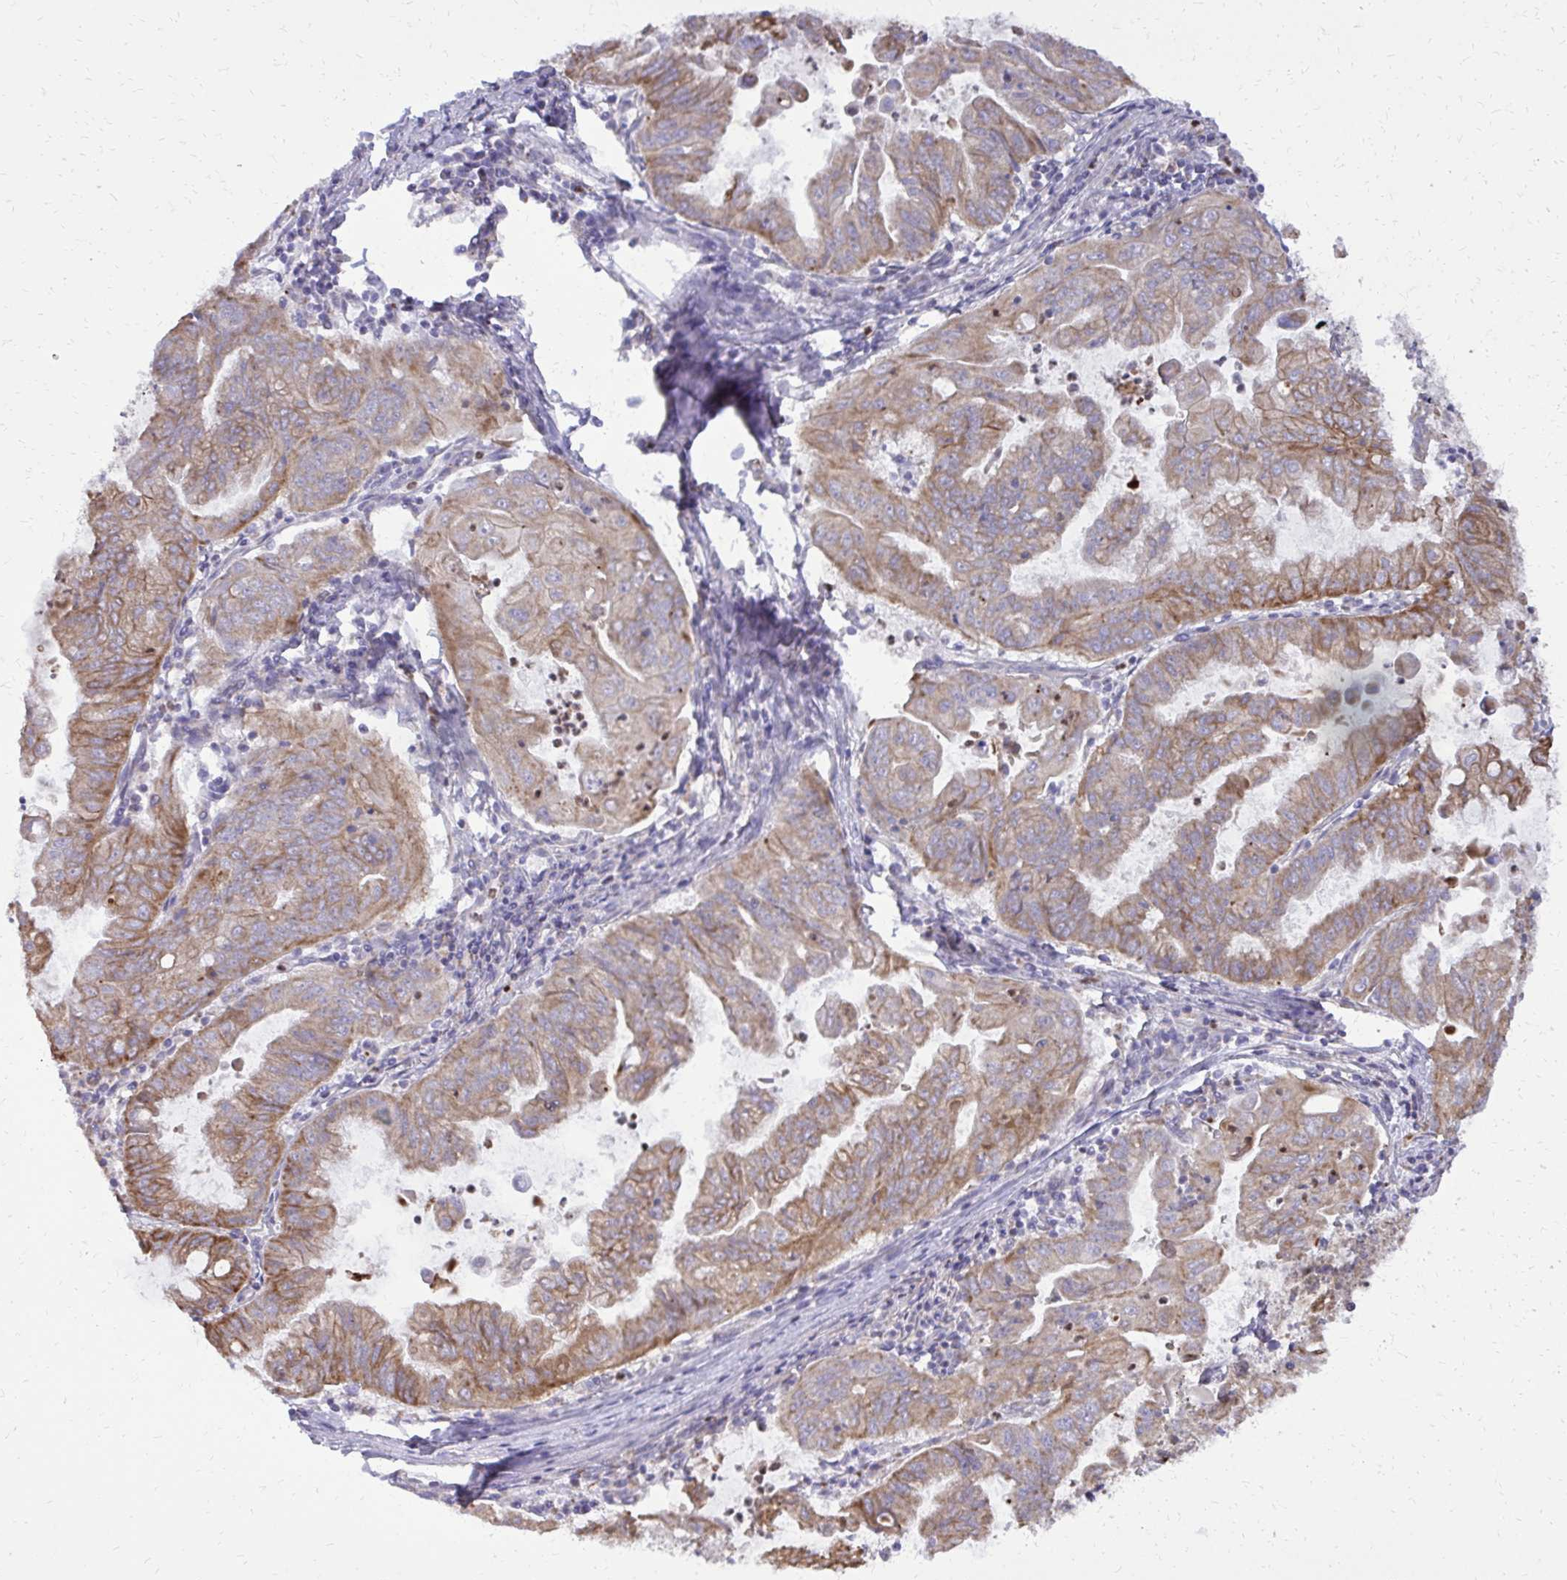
{"staining": {"intensity": "moderate", "quantity": ">75%", "location": "cytoplasmic/membranous"}, "tissue": "stomach cancer", "cell_type": "Tumor cells", "image_type": "cancer", "snomed": [{"axis": "morphology", "description": "Adenocarcinoma, NOS"}, {"axis": "topography", "description": "Stomach, upper"}], "caption": "Tumor cells exhibit moderate cytoplasmic/membranous expression in about >75% of cells in stomach cancer.", "gene": "ABCC3", "patient": {"sex": "male", "age": 80}}